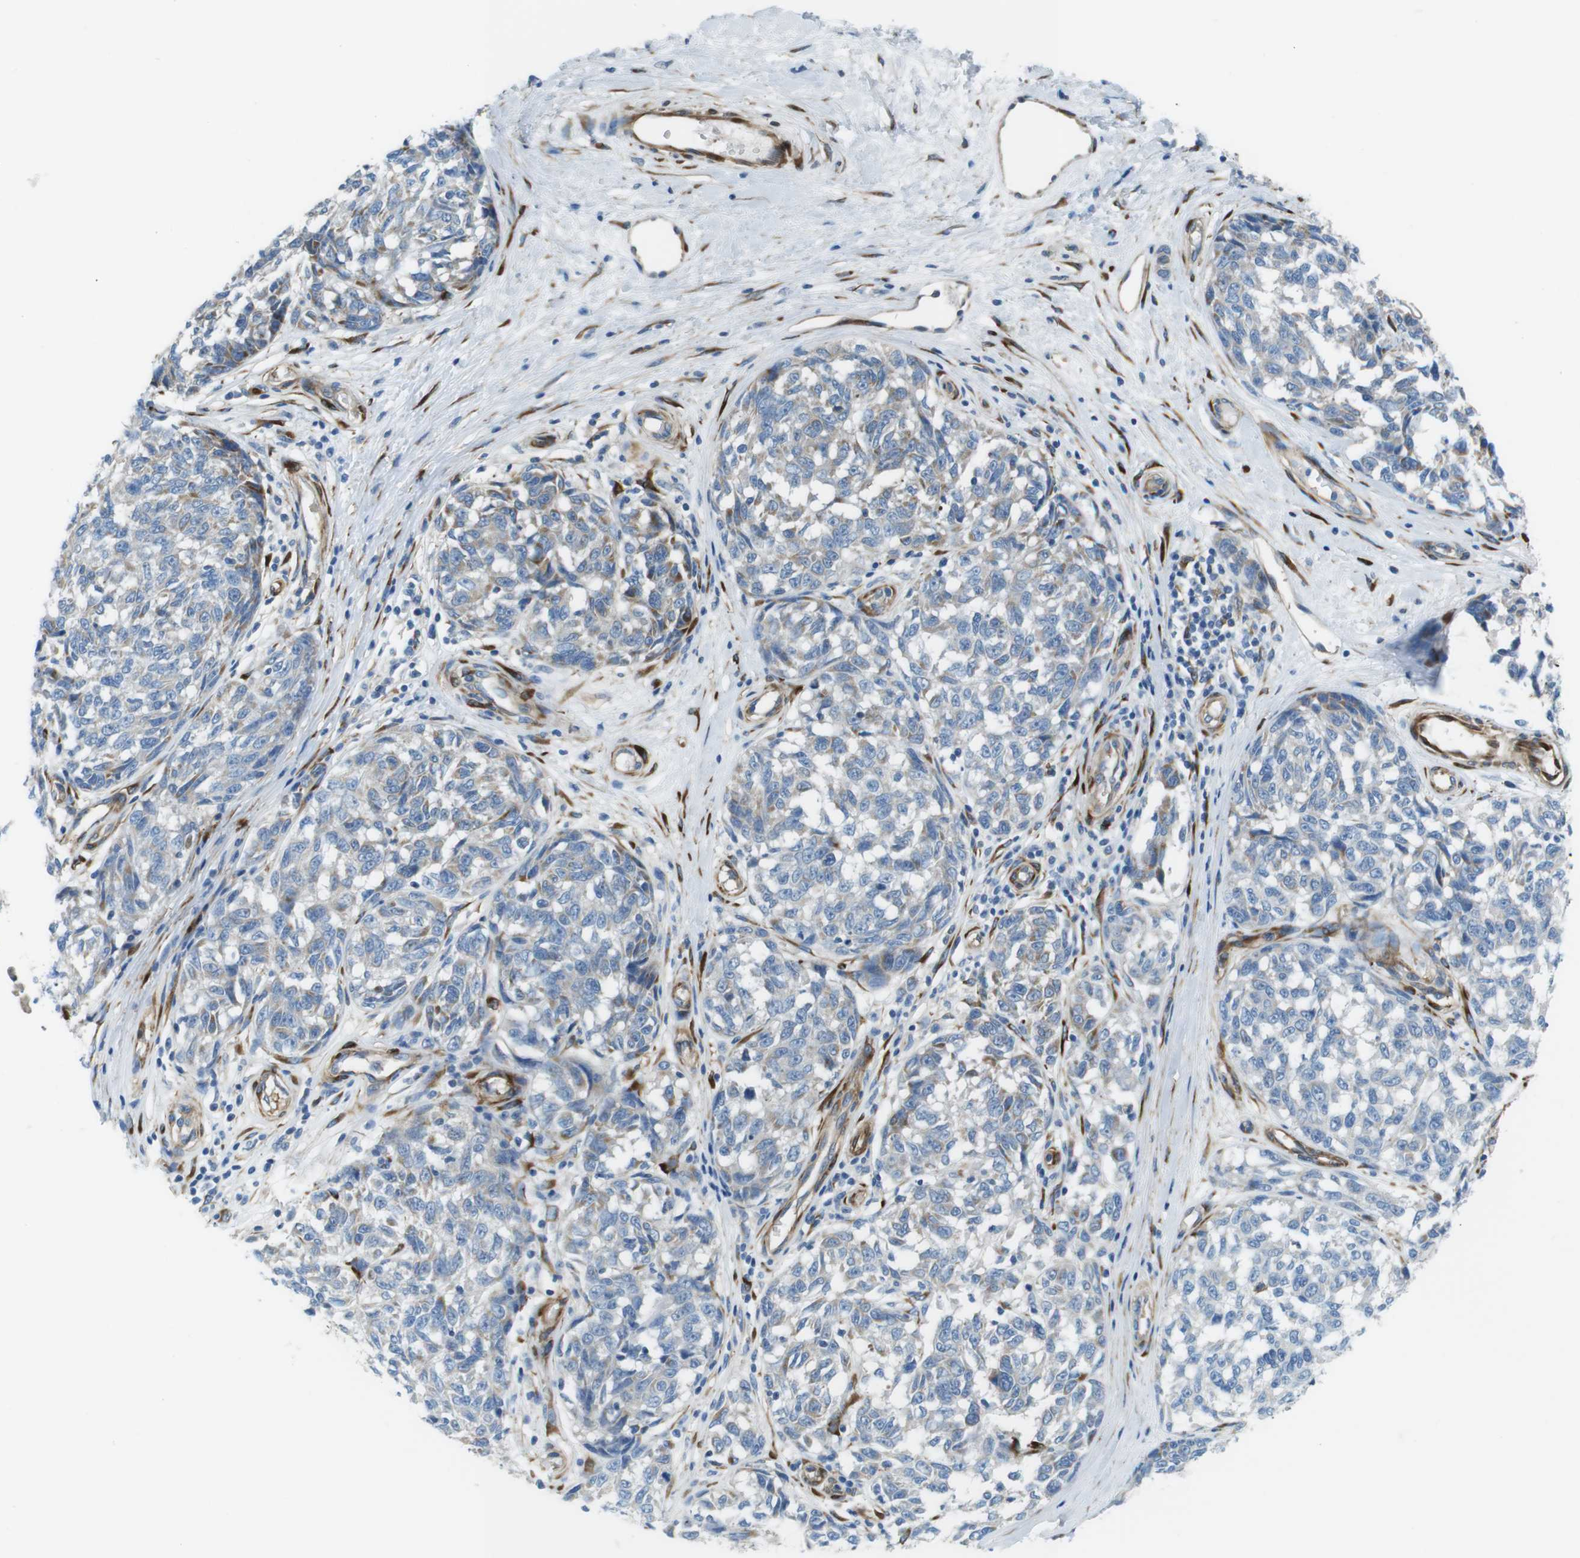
{"staining": {"intensity": "weak", "quantity": "25%-75%", "location": "cytoplasmic/membranous"}, "tissue": "melanoma", "cell_type": "Tumor cells", "image_type": "cancer", "snomed": [{"axis": "morphology", "description": "Malignant melanoma, NOS"}, {"axis": "topography", "description": "Skin"}], "caption": "A low amount of weak cytoplasmic/membranous staining is identified in about 25%-75% of tumor cells in melanoma tissue.", "gene": "EMP2", "patient": {"sex": "female", "age": 64}}